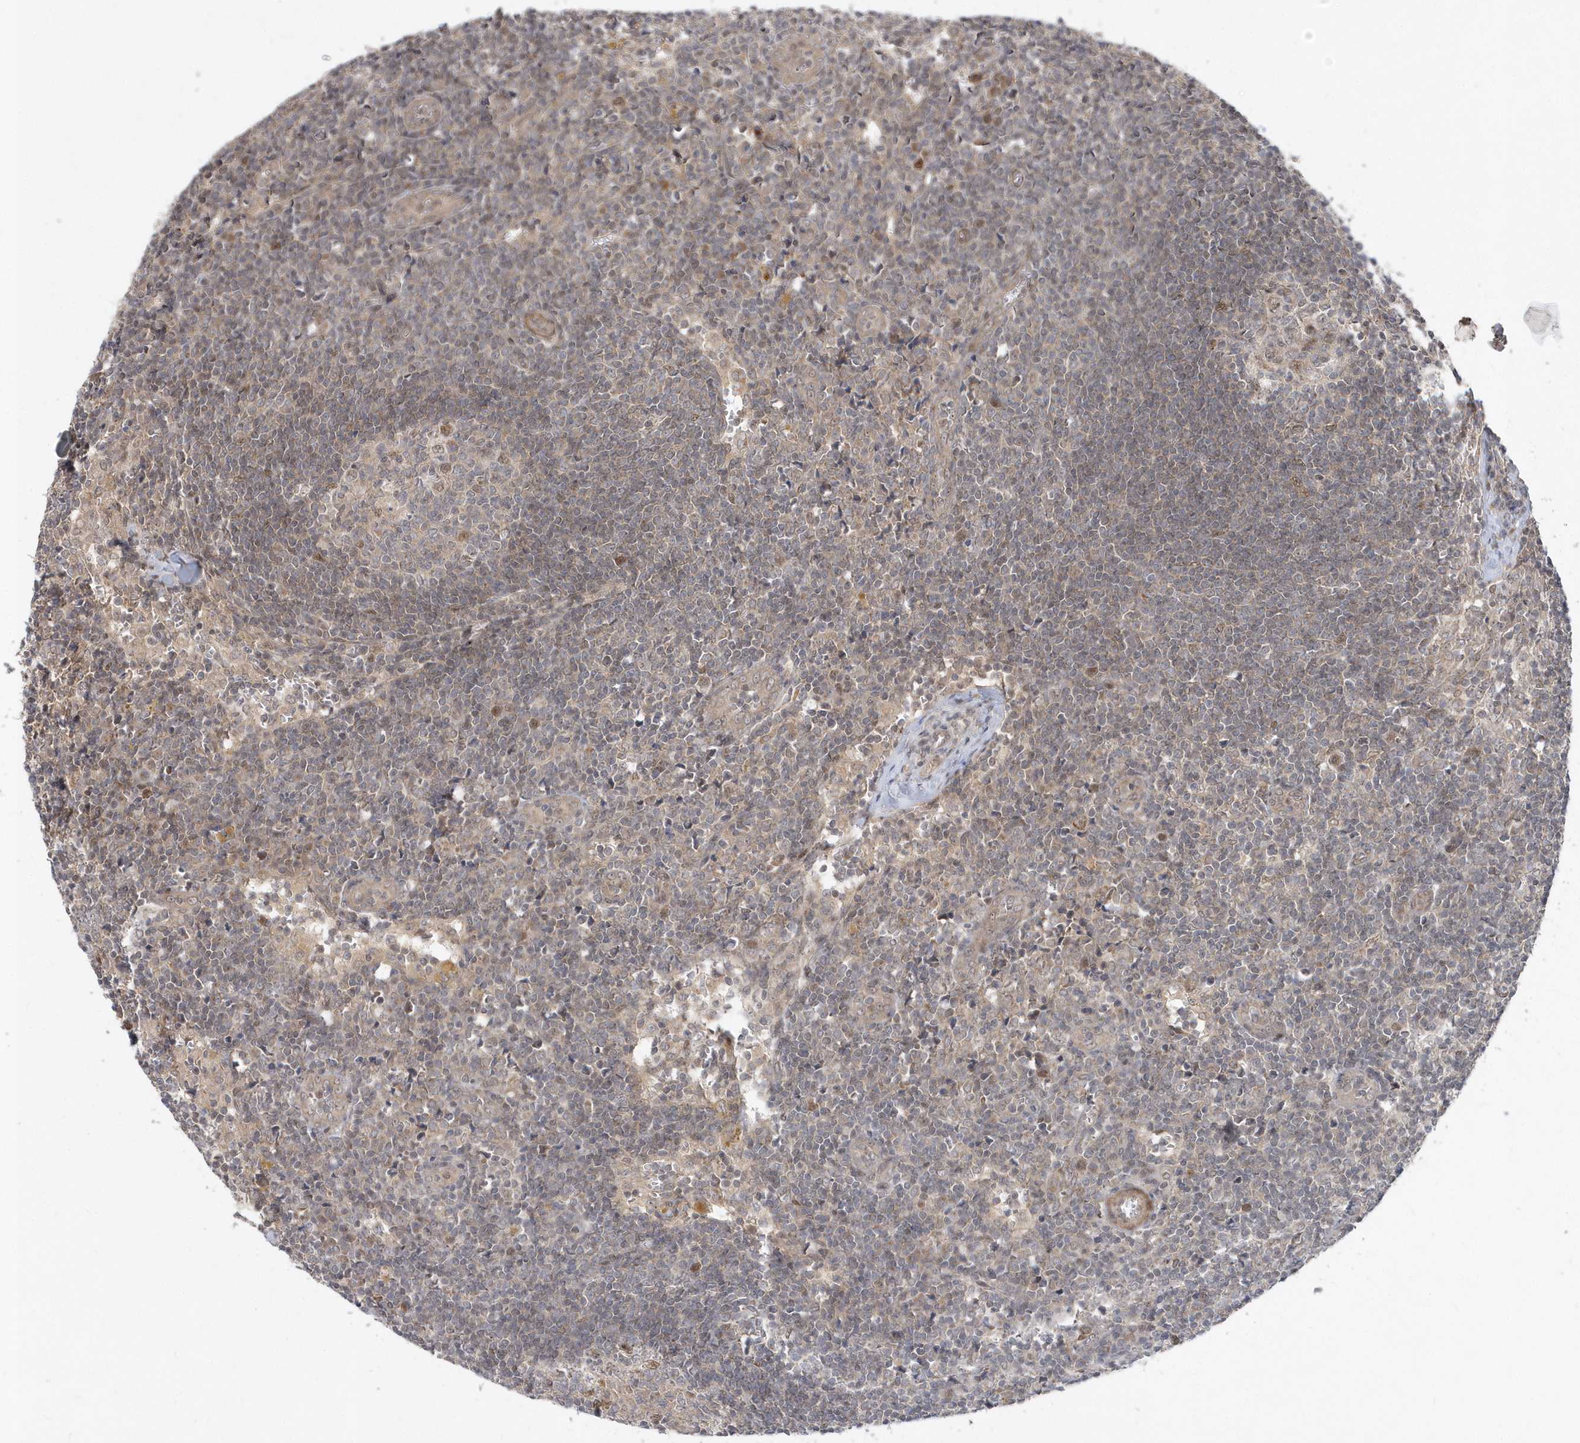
{"staining": {"intensity": "moderate", "quantity": "<25%", "location": "nuclear"}, "tissue": "lymph node", "cell_type": "Germinal center cells", "image_type": "normal", "snomed": [{"axis": "morphology", "description": "Normal tissue, NOS"}, {"axis": "morphology", "description": "Squamous cell carcinoma, metastatic, NOS"}, {"axis": "topography", "description": "Lymph node"}], "caption": "Protein expression analysis of unremarkable lymph node shows moderate nuclear expression in approximately <25% of germinal center cells.", "gene": "MXI1", "patient": {"sex": "male", "age": 73}}